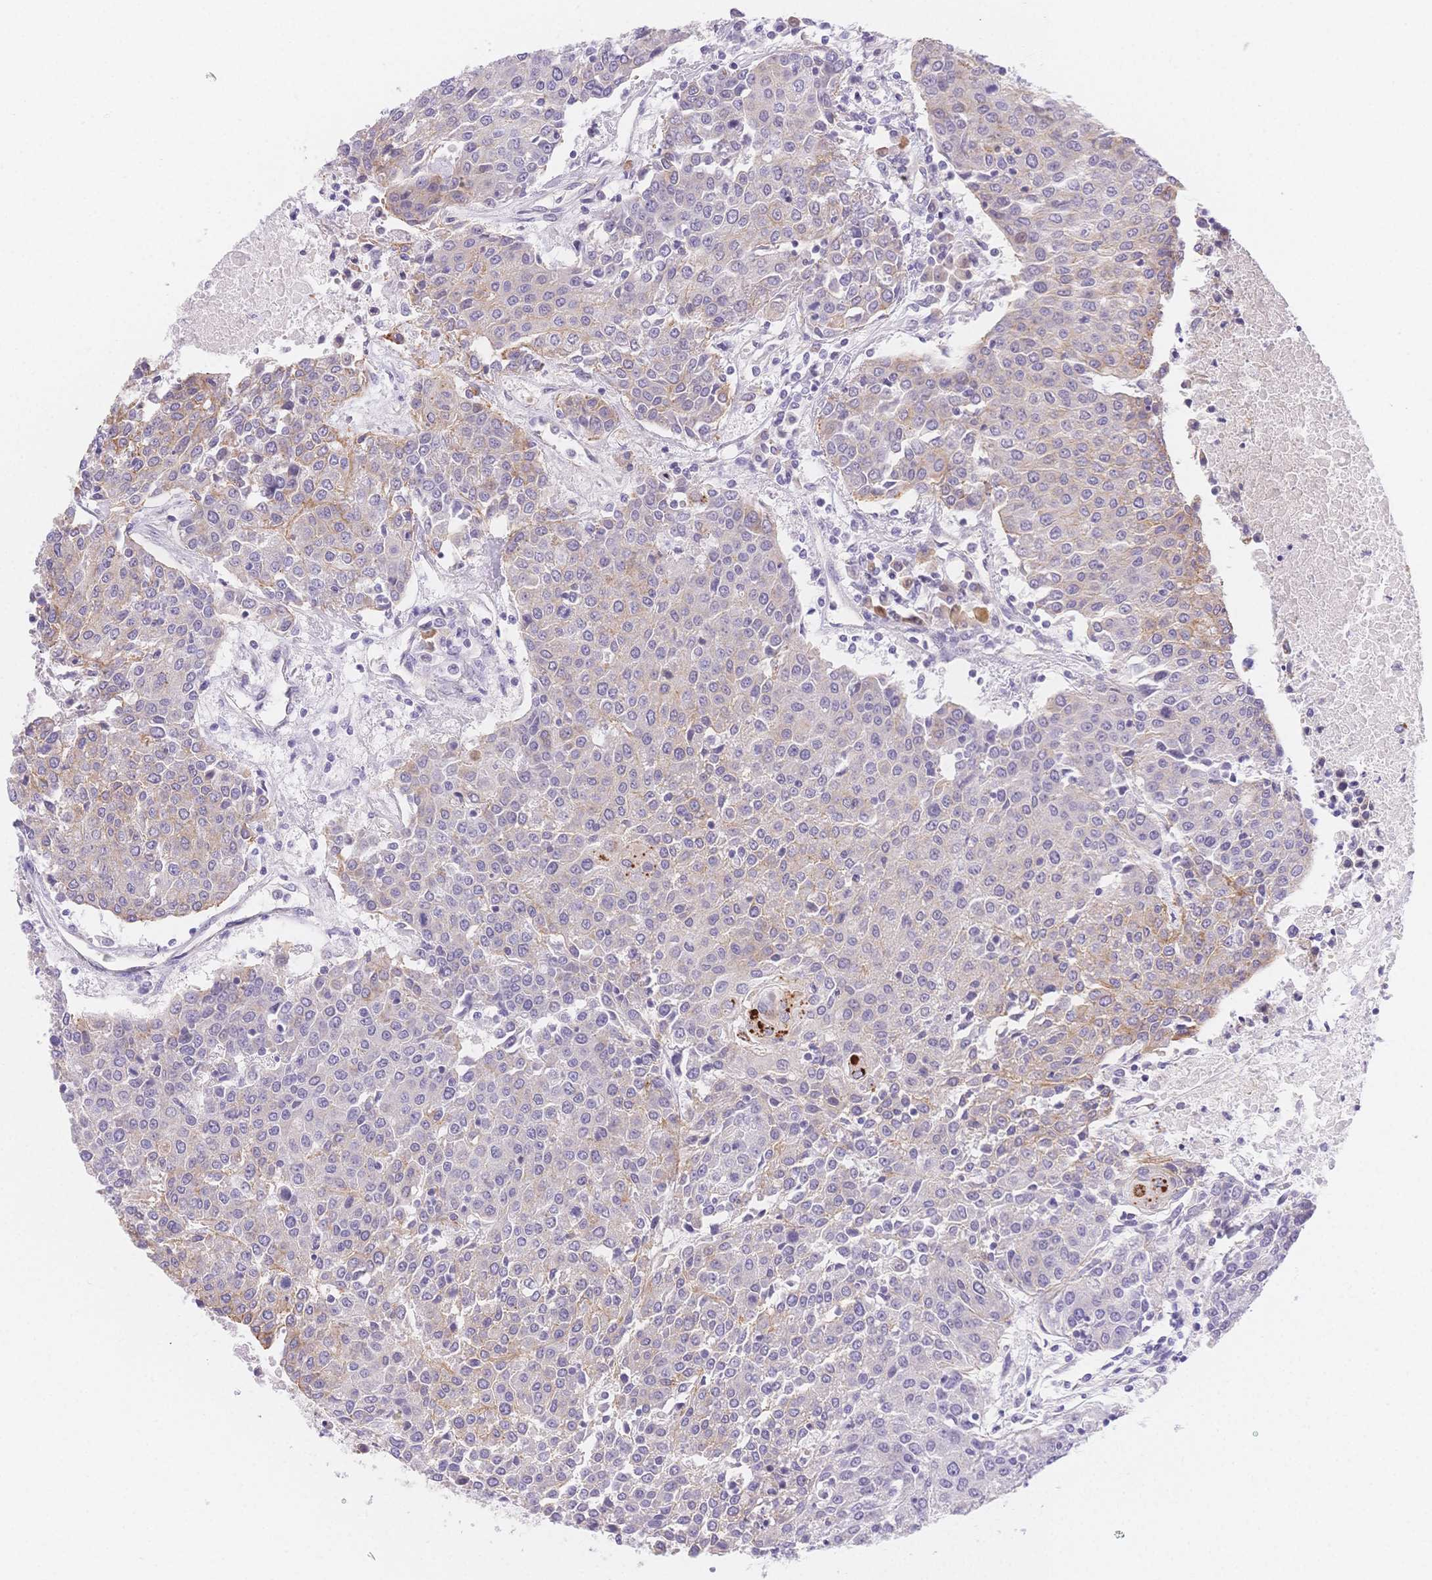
{"staining": {"intensity": "moderate", "quantity": "<25%", "location": "cytoplasmic/membranous"}, "tissue": "urothelial cancer", "cell_type": "Tumor cells", "image_type": "cancer", "snomed": [{"axis": "morphology", "description": "Urothelial carcinoma, High grade"}, {"axis": "topography", "description": "Urinary bladder"}], "caption": "Moderate cytoplasmic/membranous expression for a protein is seen in approximately <25% of tumor cells of urothelial cancer using IHC.", "gene": "CSN1S1", "patient": {"sex": "female", "age": 85}}